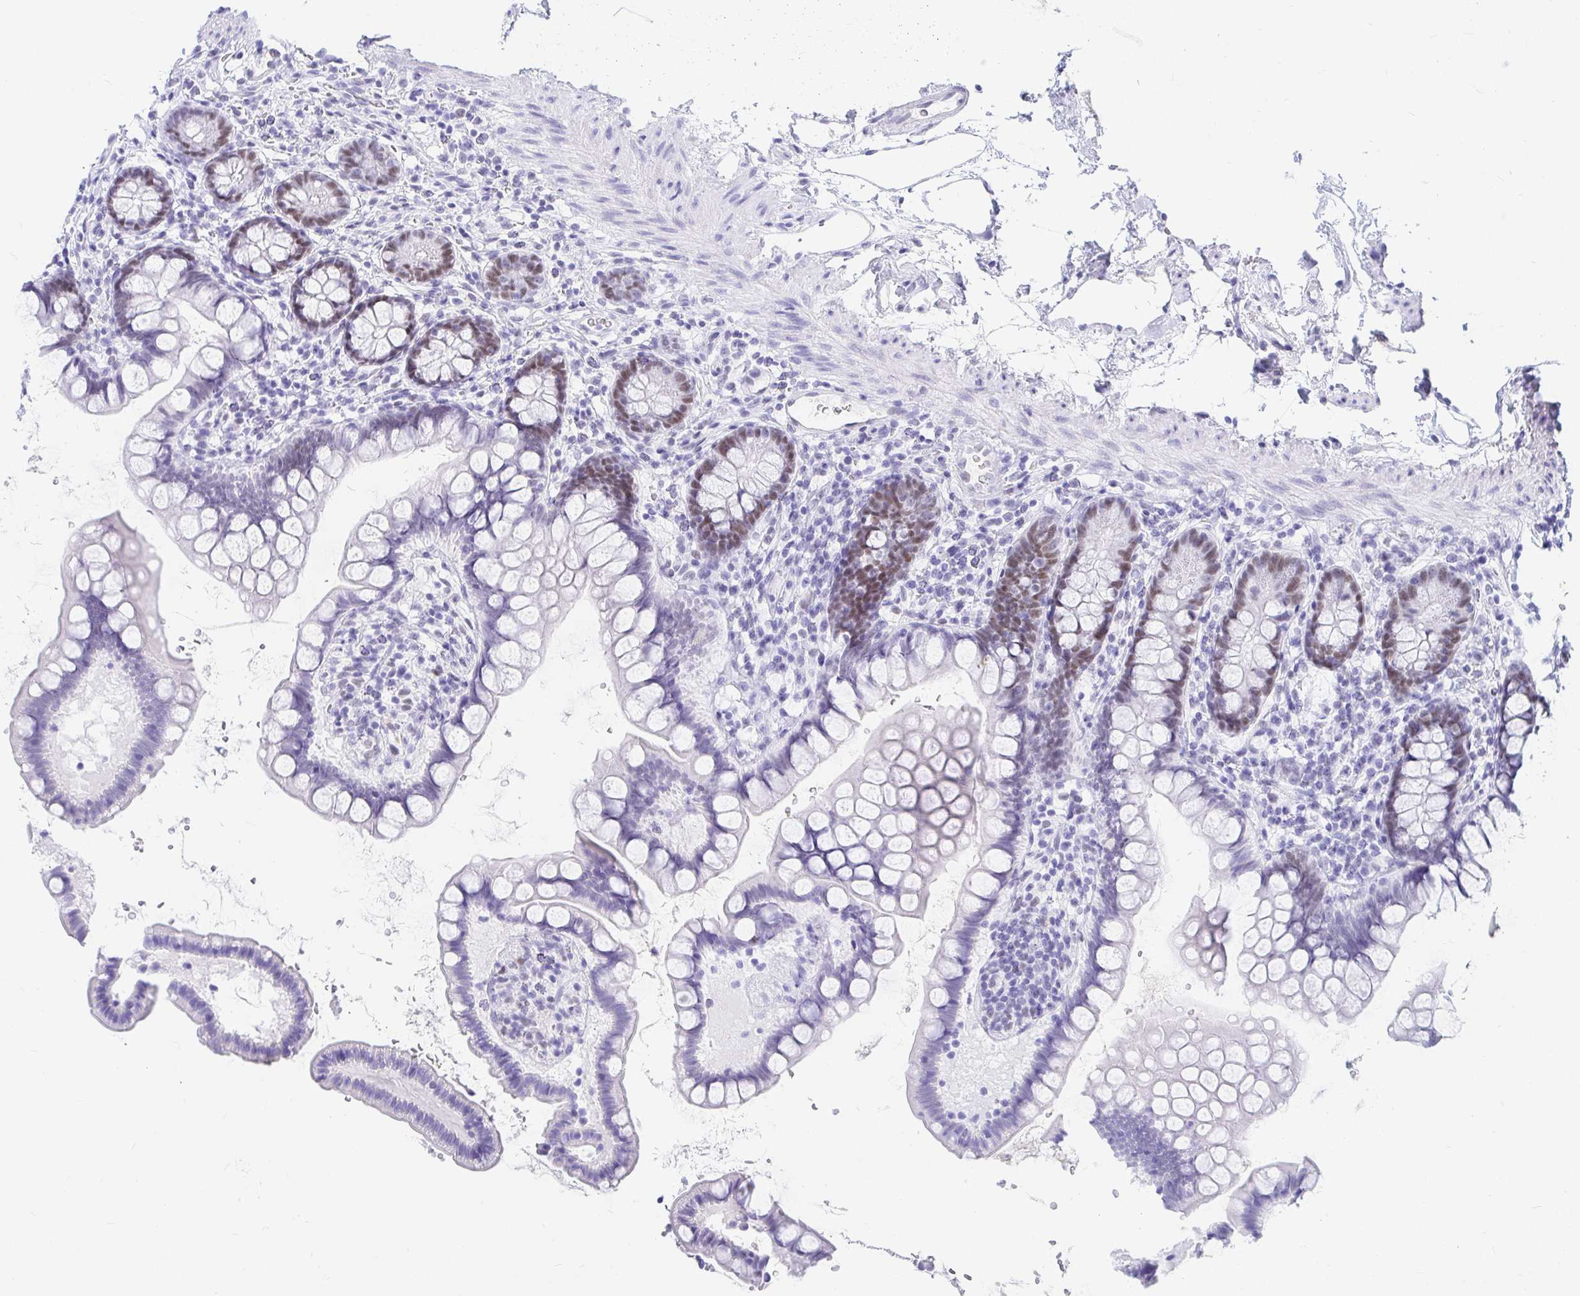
{"staining": {"intensity": "moderate", "quantity": "<25%", "location": "nuclear"}, "tissue": "small intestine", "cell_type": "Glandular cells", "image_type": "normal", "snomed": [{"axis": "morphology", "description": "Normal tissue, NOS"}, {"axis": "topography", "description": "Small intestine"}], "caption": "Protein staining of unremarkable small intestine reveals moderate nuclear staining in about <25% of glandular cells.", "gene": "OR6T1", "patient": {"sex": "female", "age": 84}}